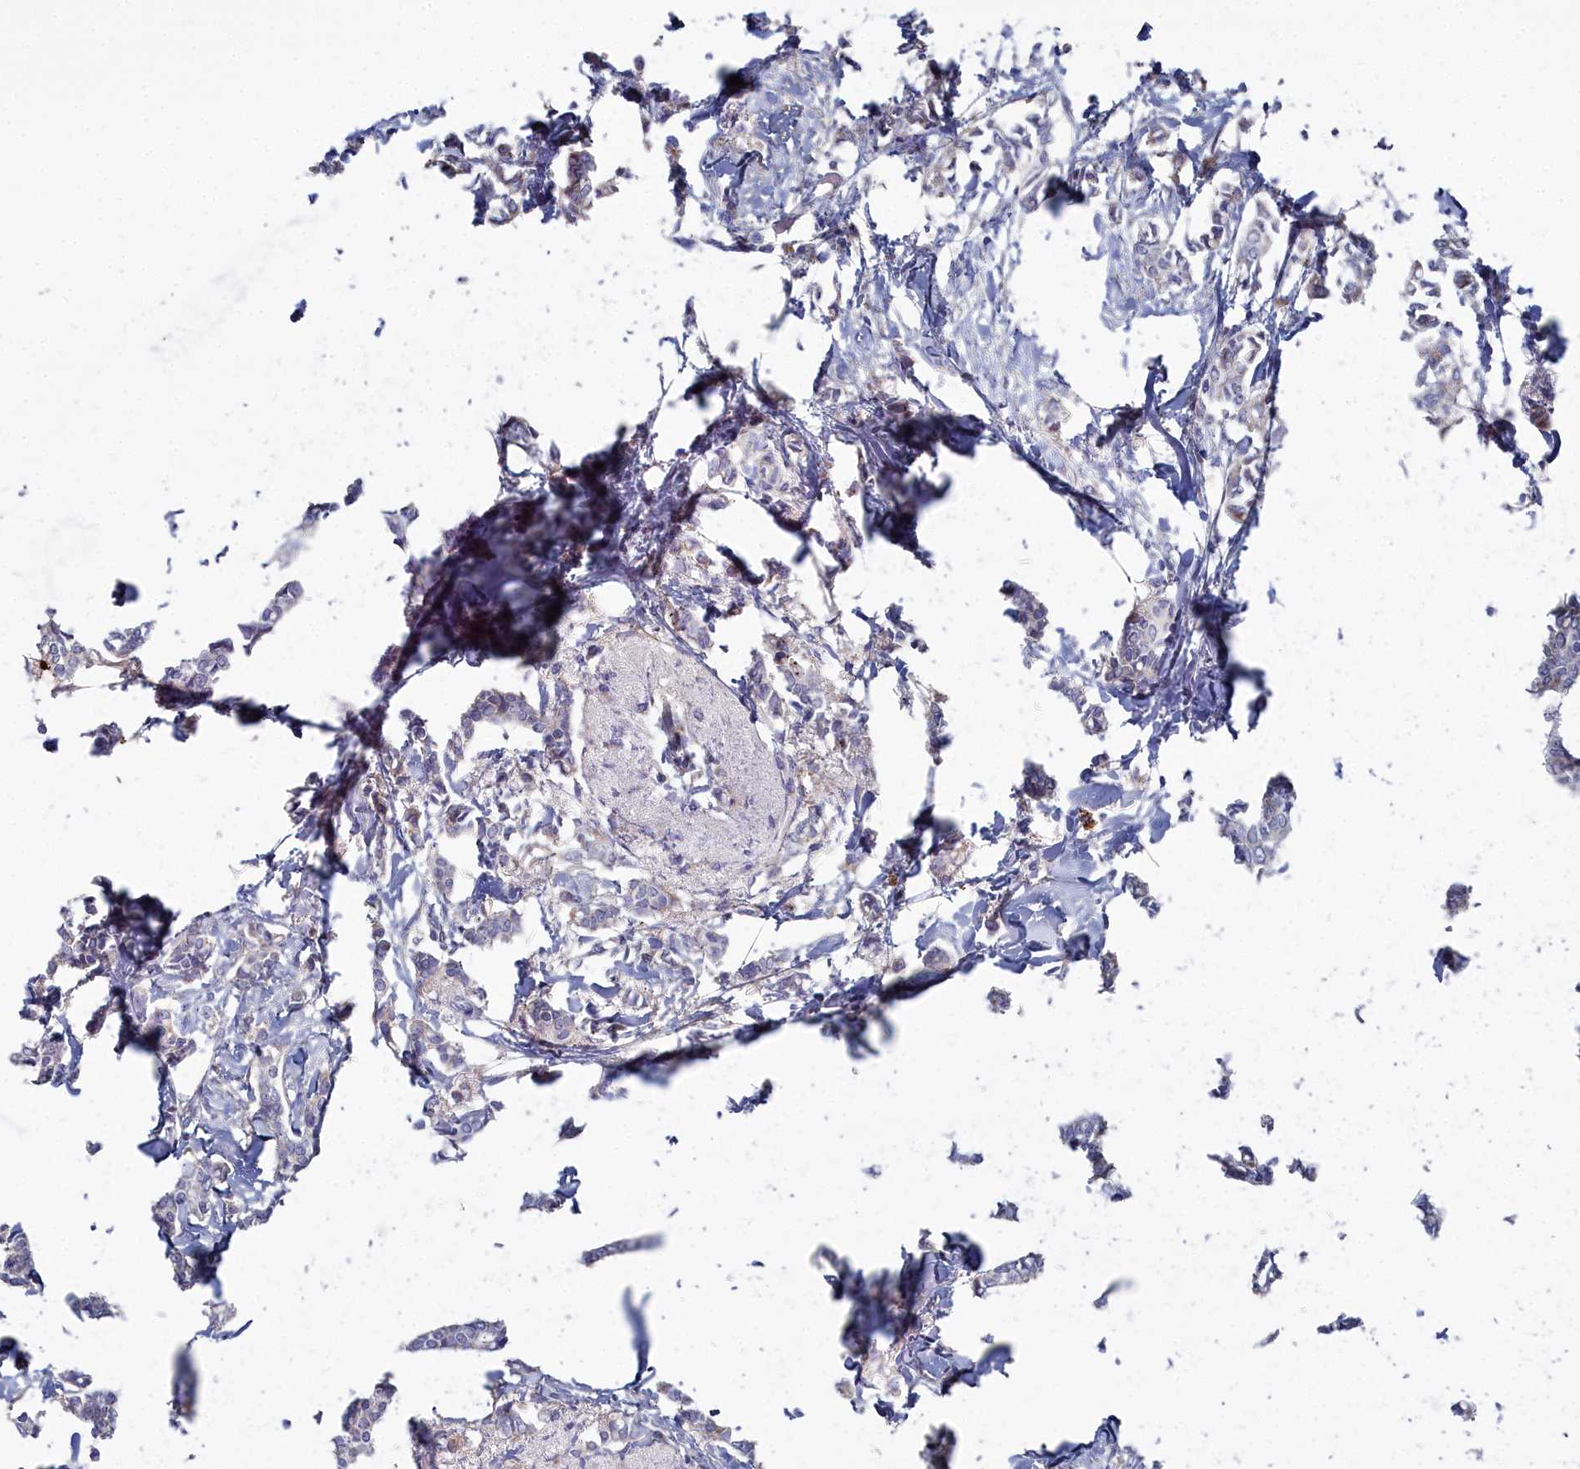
{"staining": {"intensity": "negative", "quantity": "none", "location": "none"}, "tissue": "breast cancer", "cell_type": "Tumor cells", "image_type": "cancer", "snomed": [{"axis": "morphology", "description": "Duct carcinoma"}, {"axis": "topography", "description": "Breast"}], "caption": "The photomicrograph shows no significant expression in tumor cells of breast cancer.", "gene": "SHISAL2A", "patient": {"sex": "female", "age": 41}}